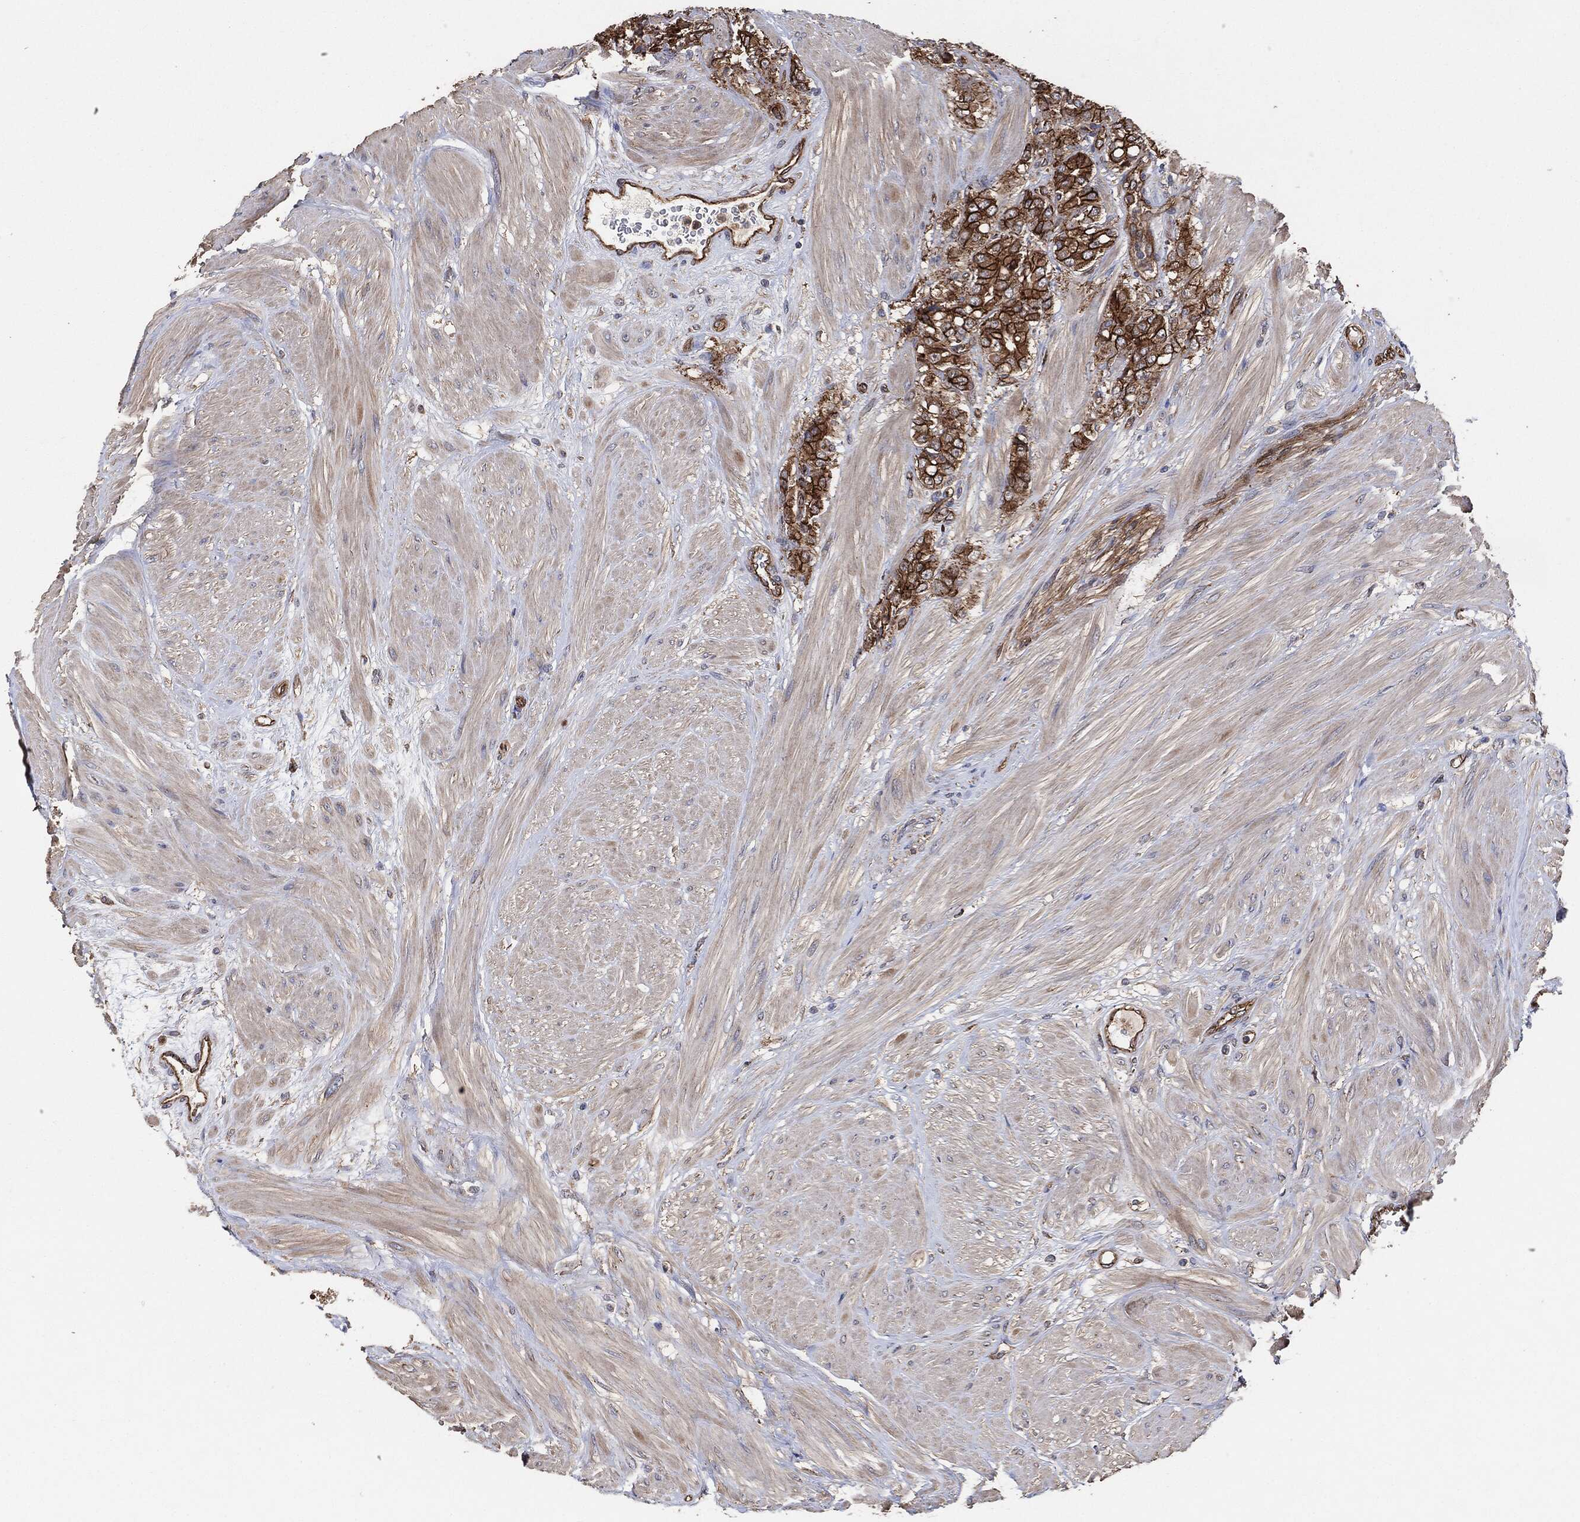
{"staining": {"intensity": "strong", "quantity": ">75%", "location": "cytoplasmic/membranous"}, "tissue": "prostate cancer", "cell_type": "Tumor cells", "image_type": "cancer", "snomed": [{"axis": "morphology", "description": "Adenocarcinoma, NOS"}, {"axis": "topography", "description": "Prostate and seminal vesicle, NOS"}, {"axis": "topography", "description": "Prostate"}], "caption": "Strong cytoplasmic/membranous positivity is appreciated in approximately >75% of tumor cells in prostate cancer (adenocarcinoma). The protein is stained brown, and the nuclei are stained in blue (DAB (3,3'-diaminobenzidine) IHC with brightfield microscopy, high magnification).", "gene": "CTNNA1", "patient": {"sex": "male", "age": 67}}